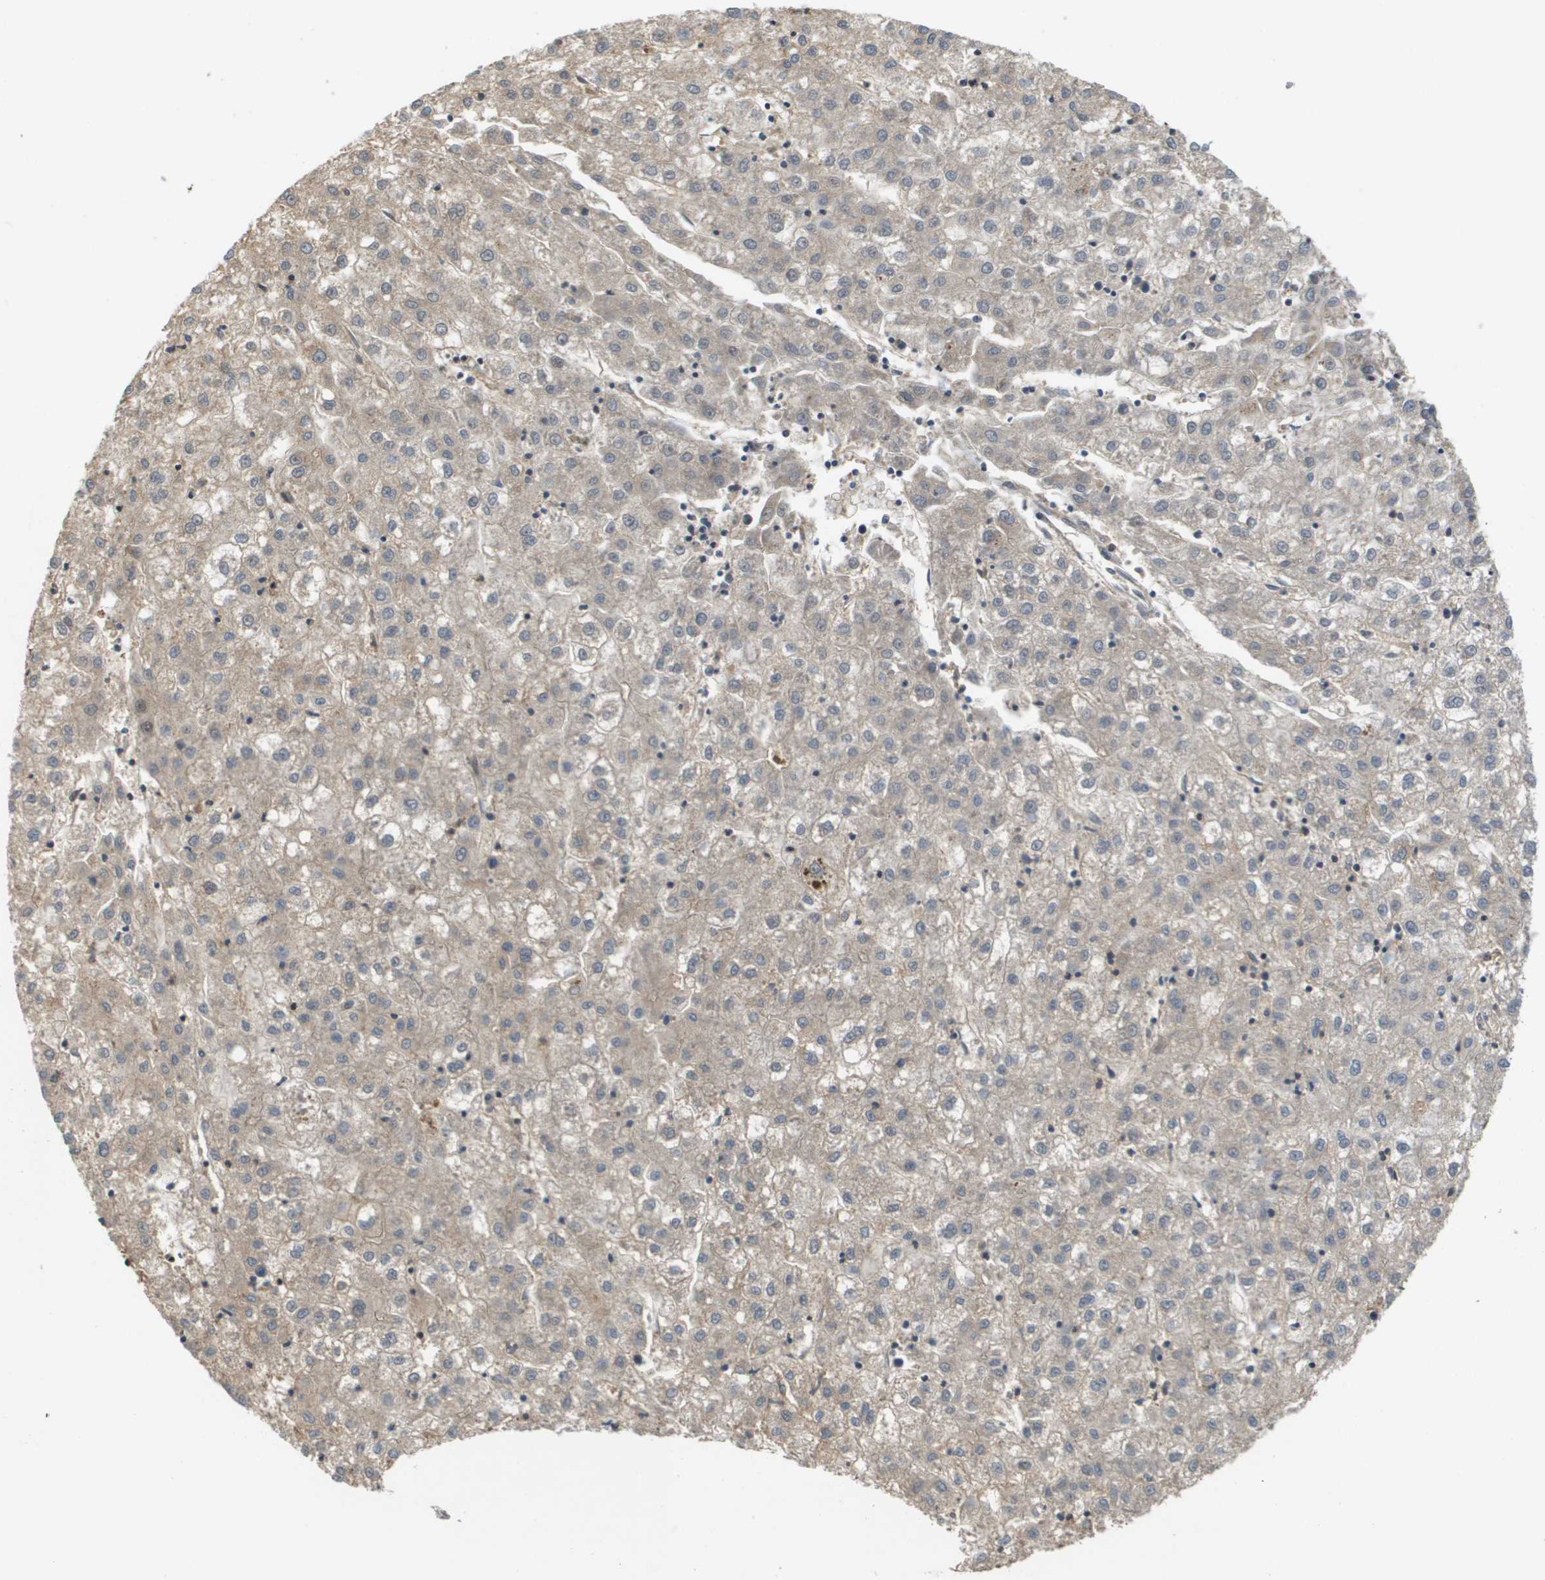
{"staining": {"intensity": "negative", "quantity": "none", "location": "none"}, "tissue": "liver cancer", "cell_type": "Tumor cells", "image_type": "cancer", "snomed": [{"axis": "morphology", "description": "Carcinoma, Hepatocellular, NOS"}, {"axis": "topography", "description": "Liver"}], "caption": "DAB (3,3'-diaminobenzidine) immunohistochemical staining of human liver cancer exhibits no significant positivity in tumor cells. (Stains: DAB IHC with hematoxylin counter stain, Microscopy: brightfield microscopy at high magnification).", "gene": "RBM38", "patient": {"sex": "male", "age": 72}}